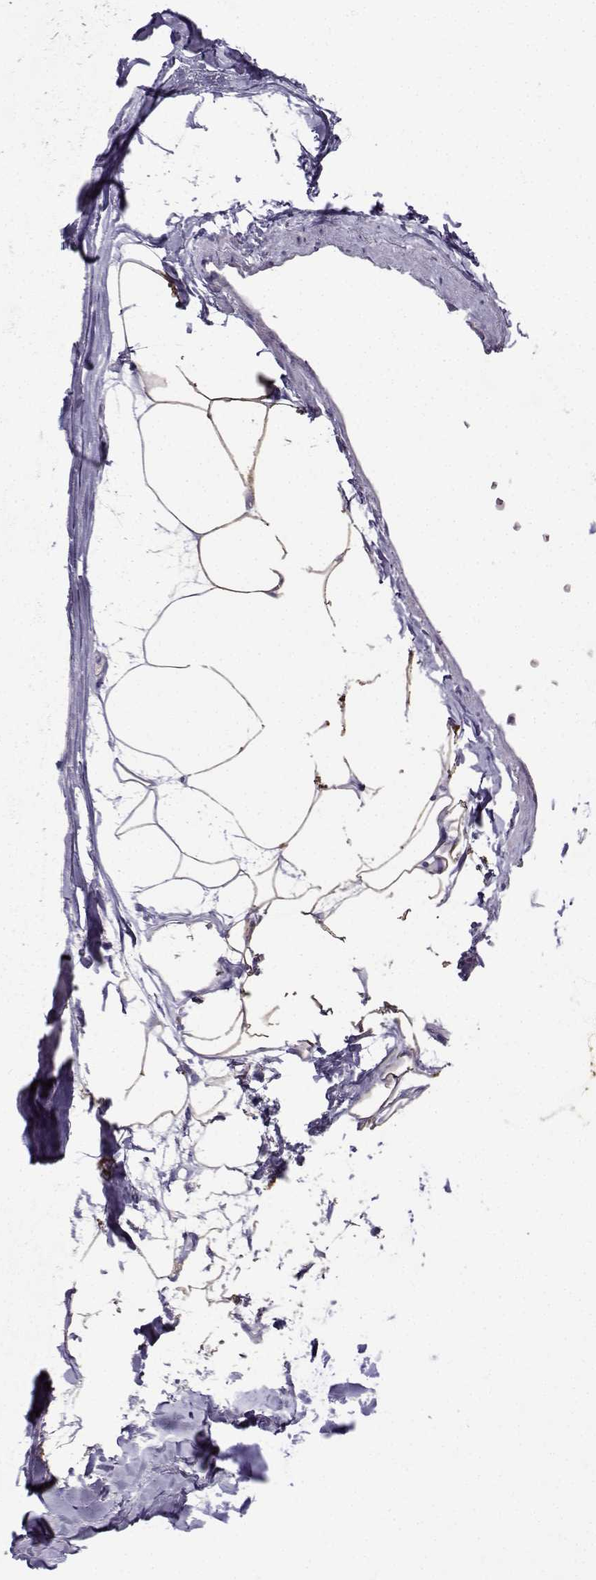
{"staining": {"intensity": "weak", "quantity": "<25%", "location": "cytoplasmic/membranous"}, "tissue": "adipose tissue", "cell_type": "Adipocytes", "image_type": "normal", "snomed": [{"axis": "morphology", "description": "Normal tissue, NOS"}, {"axis": "topography", "description": "Cartilage tissue"}, {"axis": "topography", "description": "Bronchus"}], "caption": "The image demonstrates no significant staining in adipocytes of adipose tissue. (Brightfield microscopy of DAB immunohistochemistry (IHC) at high magnification).", "gene": "GRIK4", "patient": {"sex": "male", "age": 58}}